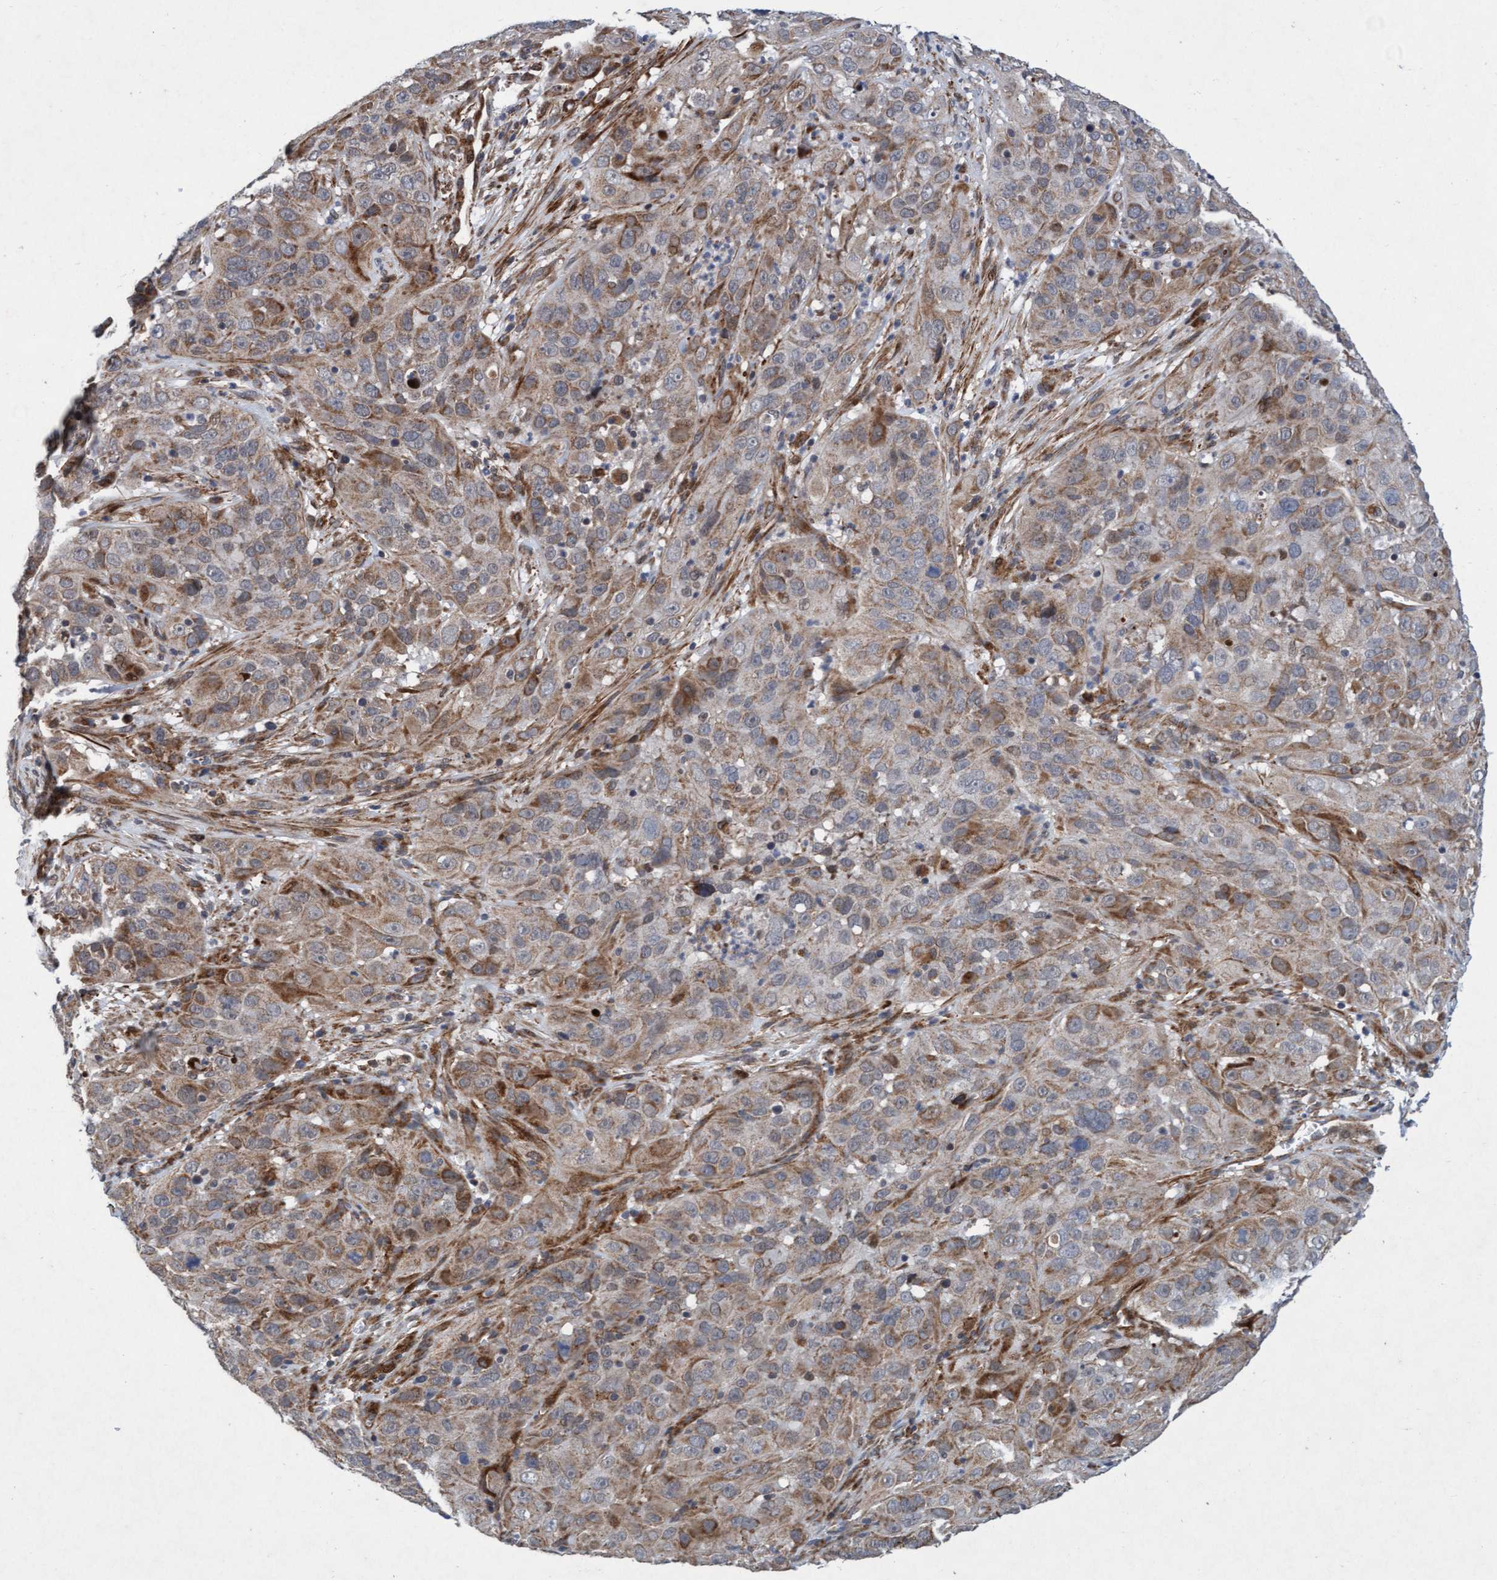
{"staining": {"intensity": "moderate", "quantity": ">75%", "location": "cytoplasmic/membranous"}, "tissue": "cervical cancer", "cell_type": "Tumor cells", "image_type": "cancer", "snomed": [{"axis": "morphology", "description": "Squamous cell carcinoma, NOS"}, {"axis": "topography", "description": "Cervix"}], "caption": "Immunohistochemistry (IHC) (DAB (3,3'-diaminobenzidine)) staining of human squamous cell carcinoma (cervical) reveals moderate cytoplasmic/membranous protein positivity in approximately >75% of tumor cells. The protein is shown in brown color, while the nuclei are stained blue.", "gene": "TMEM70", "patient": {"sex": "female", "age": 32}}